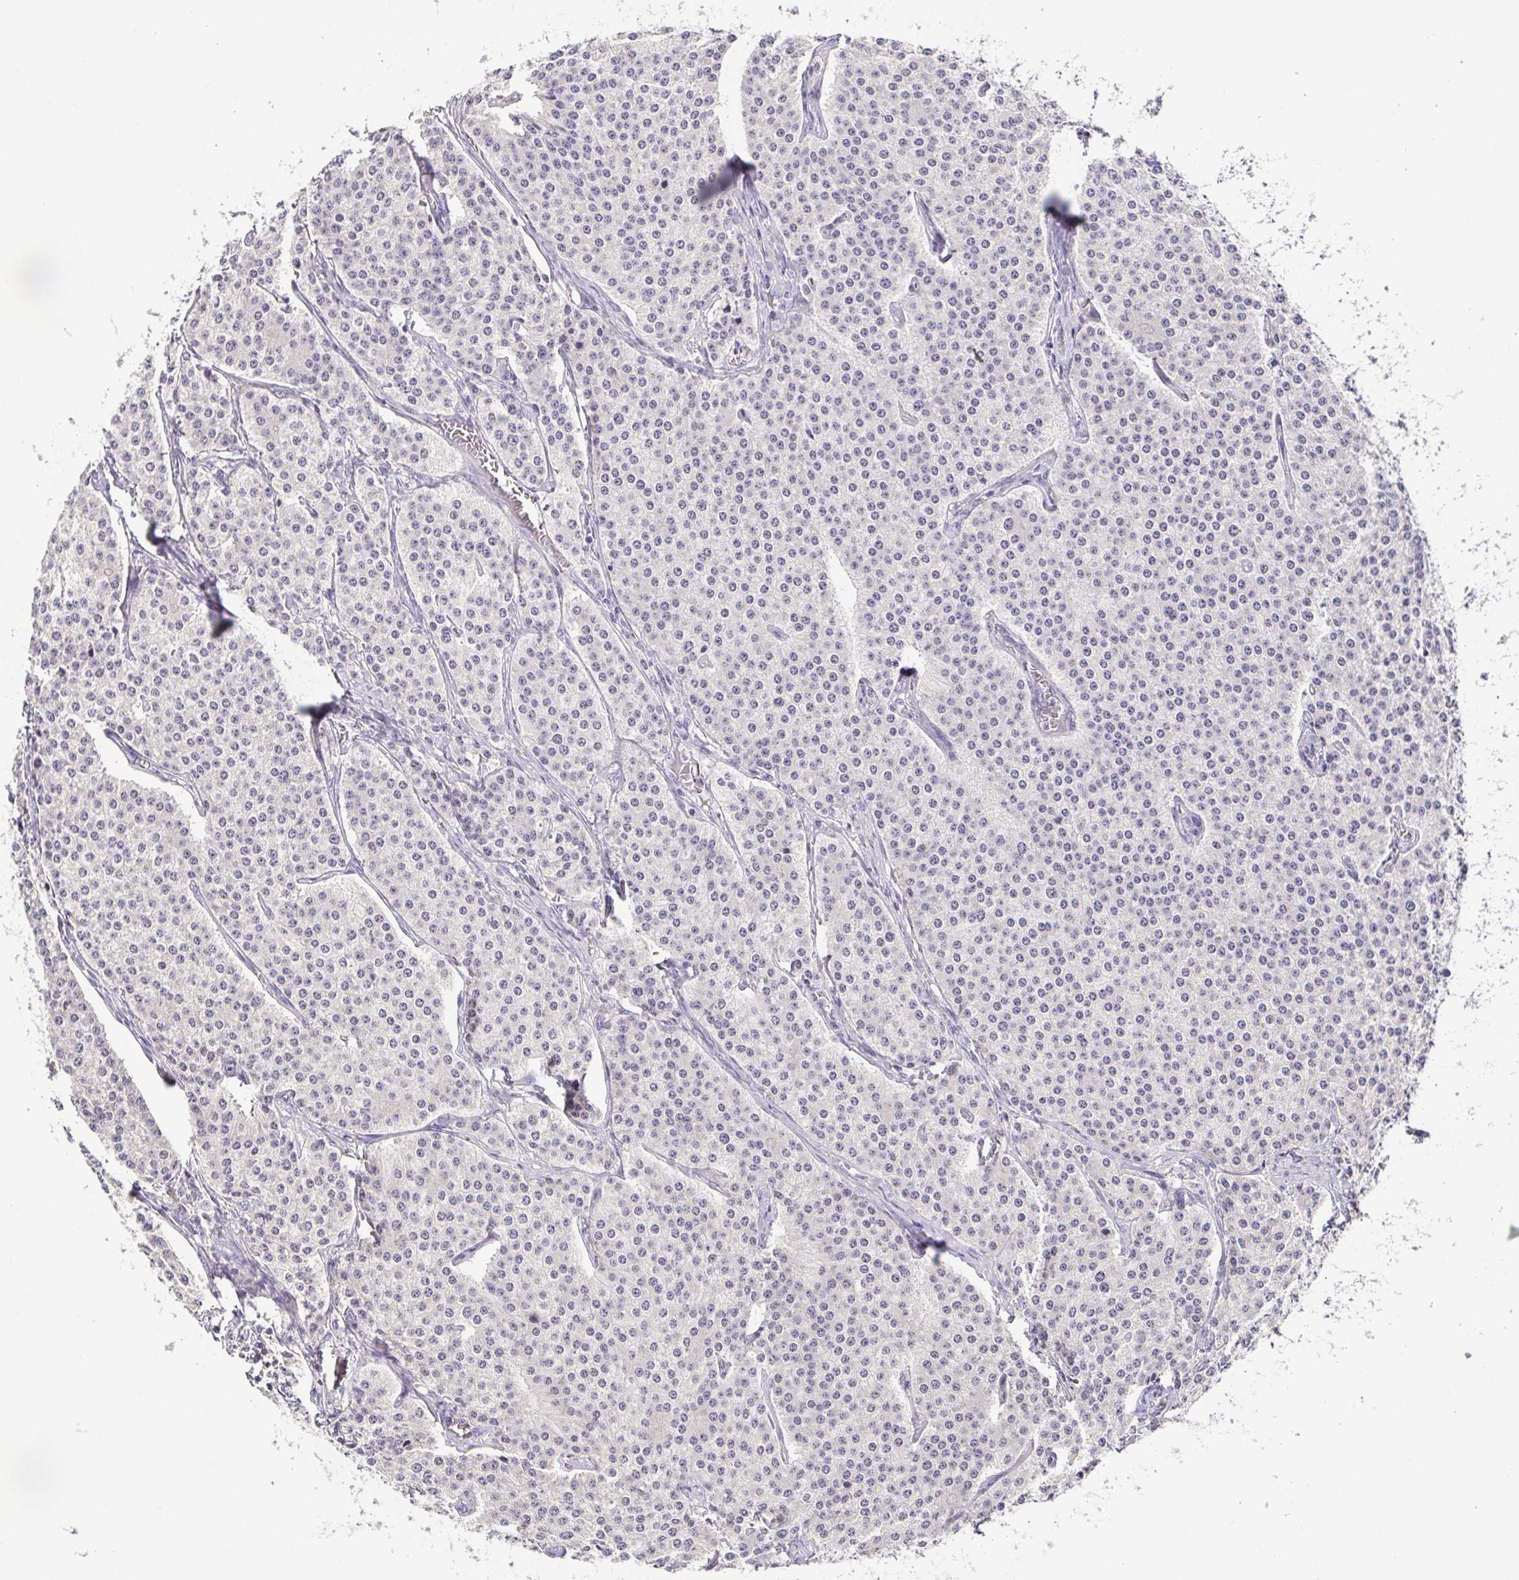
{"staining": {"intensity": "negative", "quantity": "none", "location": "none"}, "tissue": "carcinoid", "cell_type": "Tumor cells", "image_type": "cancer", "snomed": [{"axis": "morphology", "description": "Carcinoid, malignant, NOS"}, {"axis": "topography", "description": "Small intestine"}], "caption": "An immunohistochemistry photomicrograph of carcinoid (malignant) is shown. There is no staining in tumor cells of carcinoid (malignant).", "gene": "RNASE7", "patient": {"sex": "female", "age": 64}}